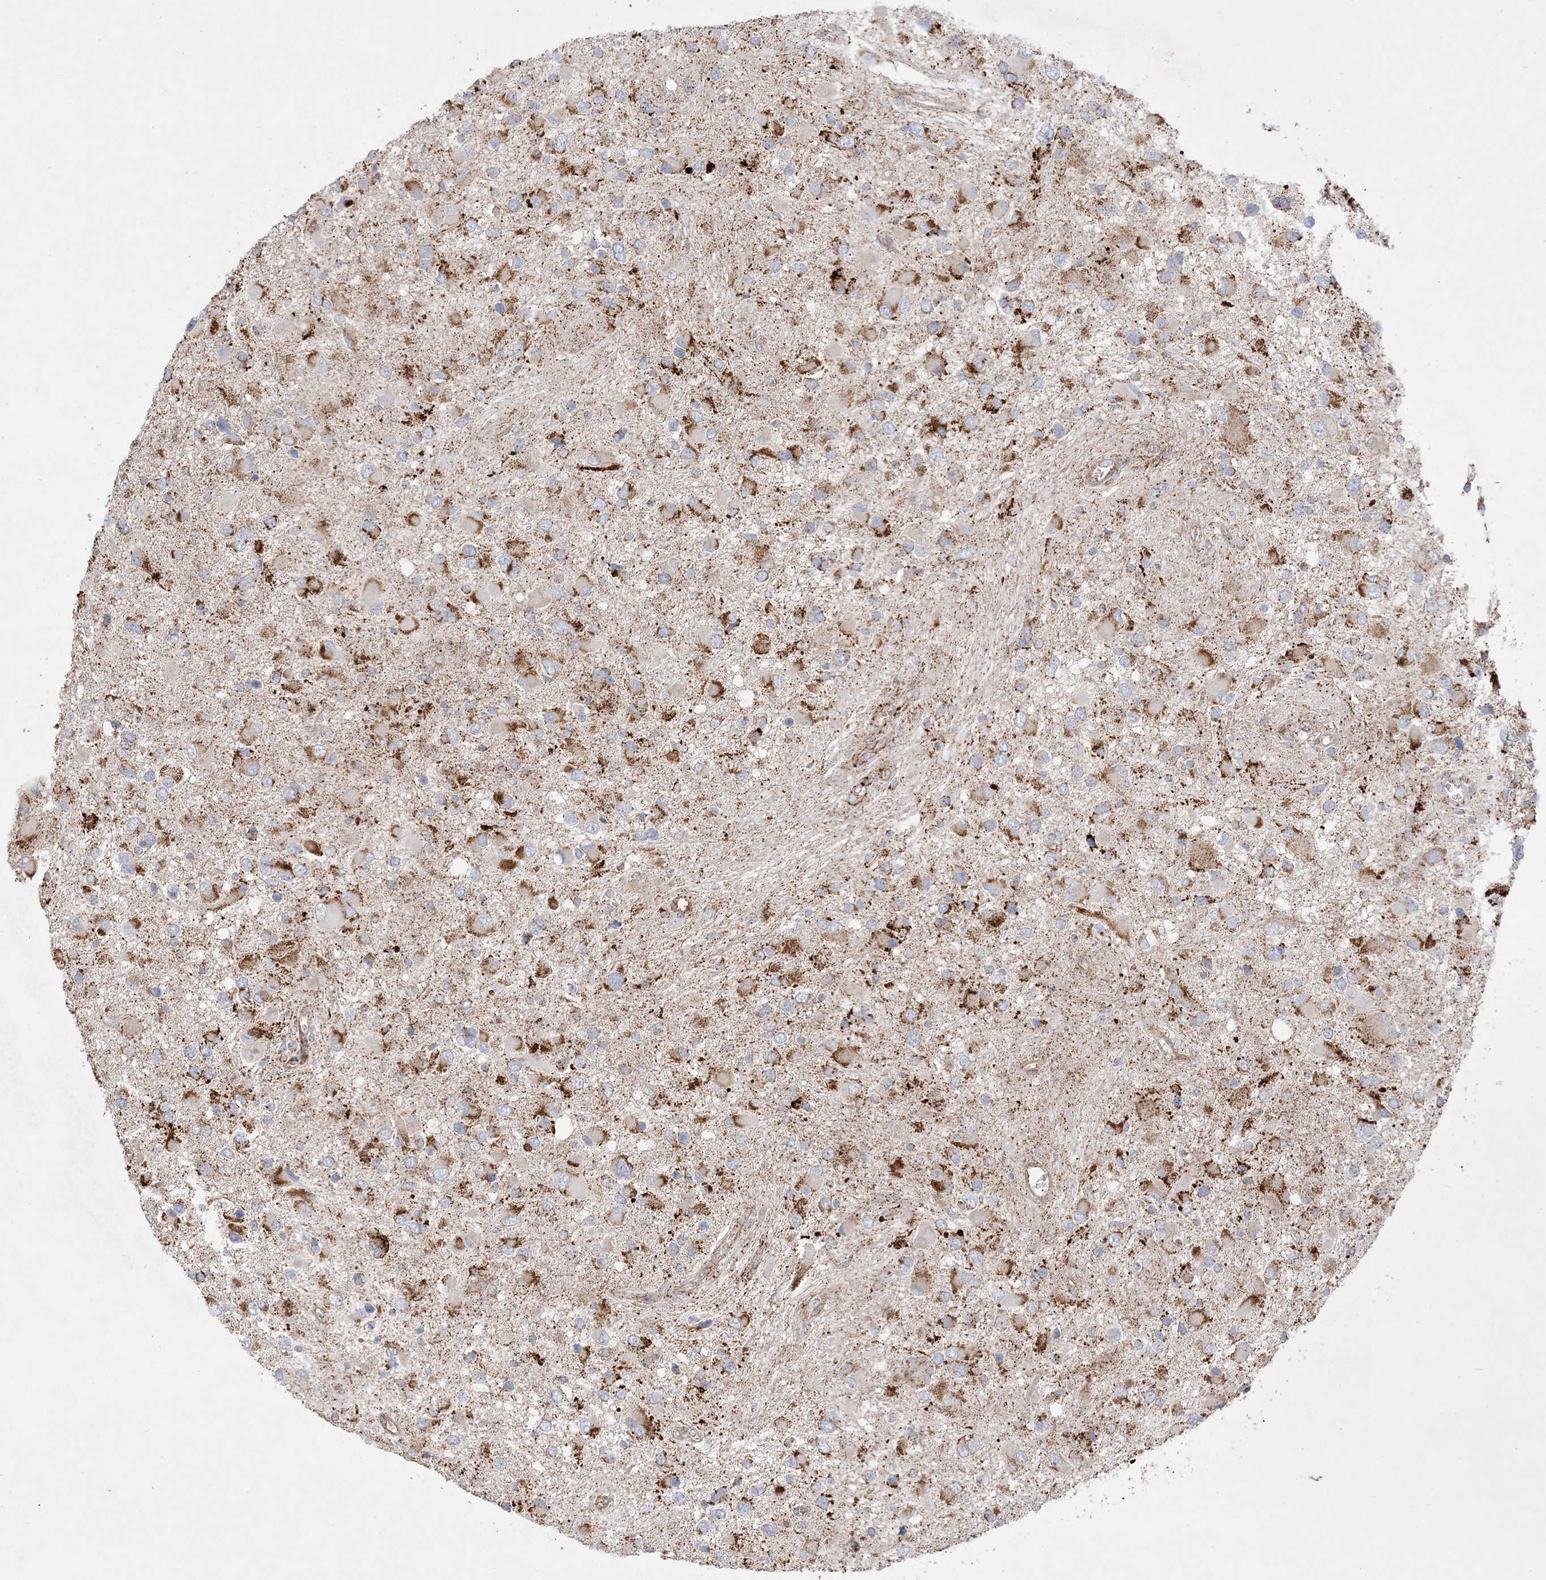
{"staining": {"intensity": "moderate", "quantity": ">75%", "location": "cytoplasmic/membranous"}, "tissue": "glioma", "cell_type": "Tumor cells", "image_type": "cancer", "snomed": [{"axis": "morphology", "description": "Glioma, malignant, High grade"}, {"axis": "topography", "description": "Brain"}], "caption": "The image reveals staining of glioma, revealing moderate cytoplasmic/membranous protein staining (brown color) within tumor cells.", "gene": "NDUFAF3", "patient": {"sex": "male", "age": 53}}